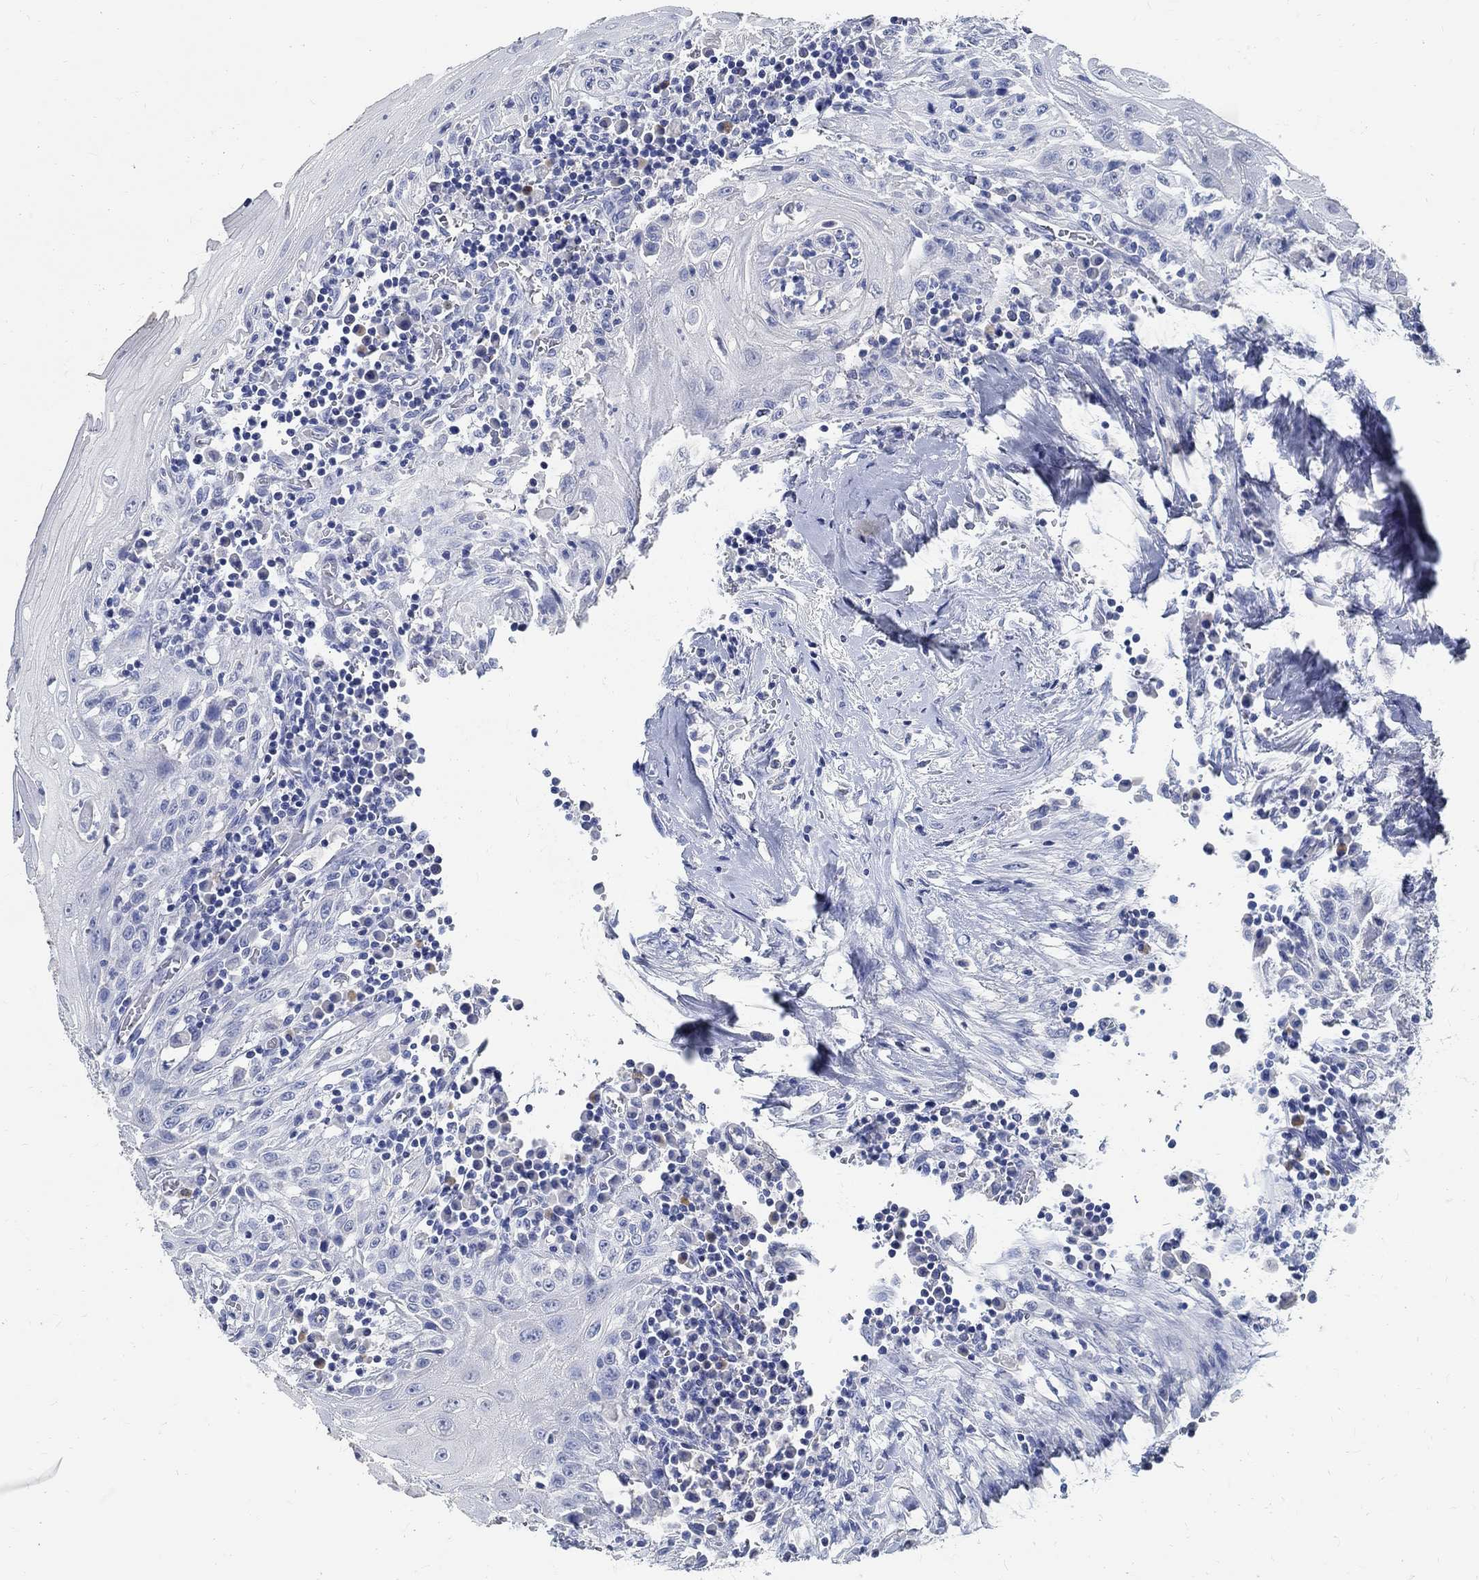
{"staining": {"intensity": "negative", "quantity": "none", "location": "none"}, "tissue": "head and neck cancer", "cell_type": "Tumor cells", "image_type": "cancer", "snomed": [{"axis": "morphology", "description": "Squamous cell carcinoma, NOS"}, {"axis": "topography", "description": "Oral tissue"}, {"axis": "topography", "description": "Head-Neck"}], "caption": "Immunohistochemistry of head and neck squamous cell carcinoma demonstrates no staining in tumor cells.", "gene": "PRX", "patient": {"sex": "male", "age": 58}}